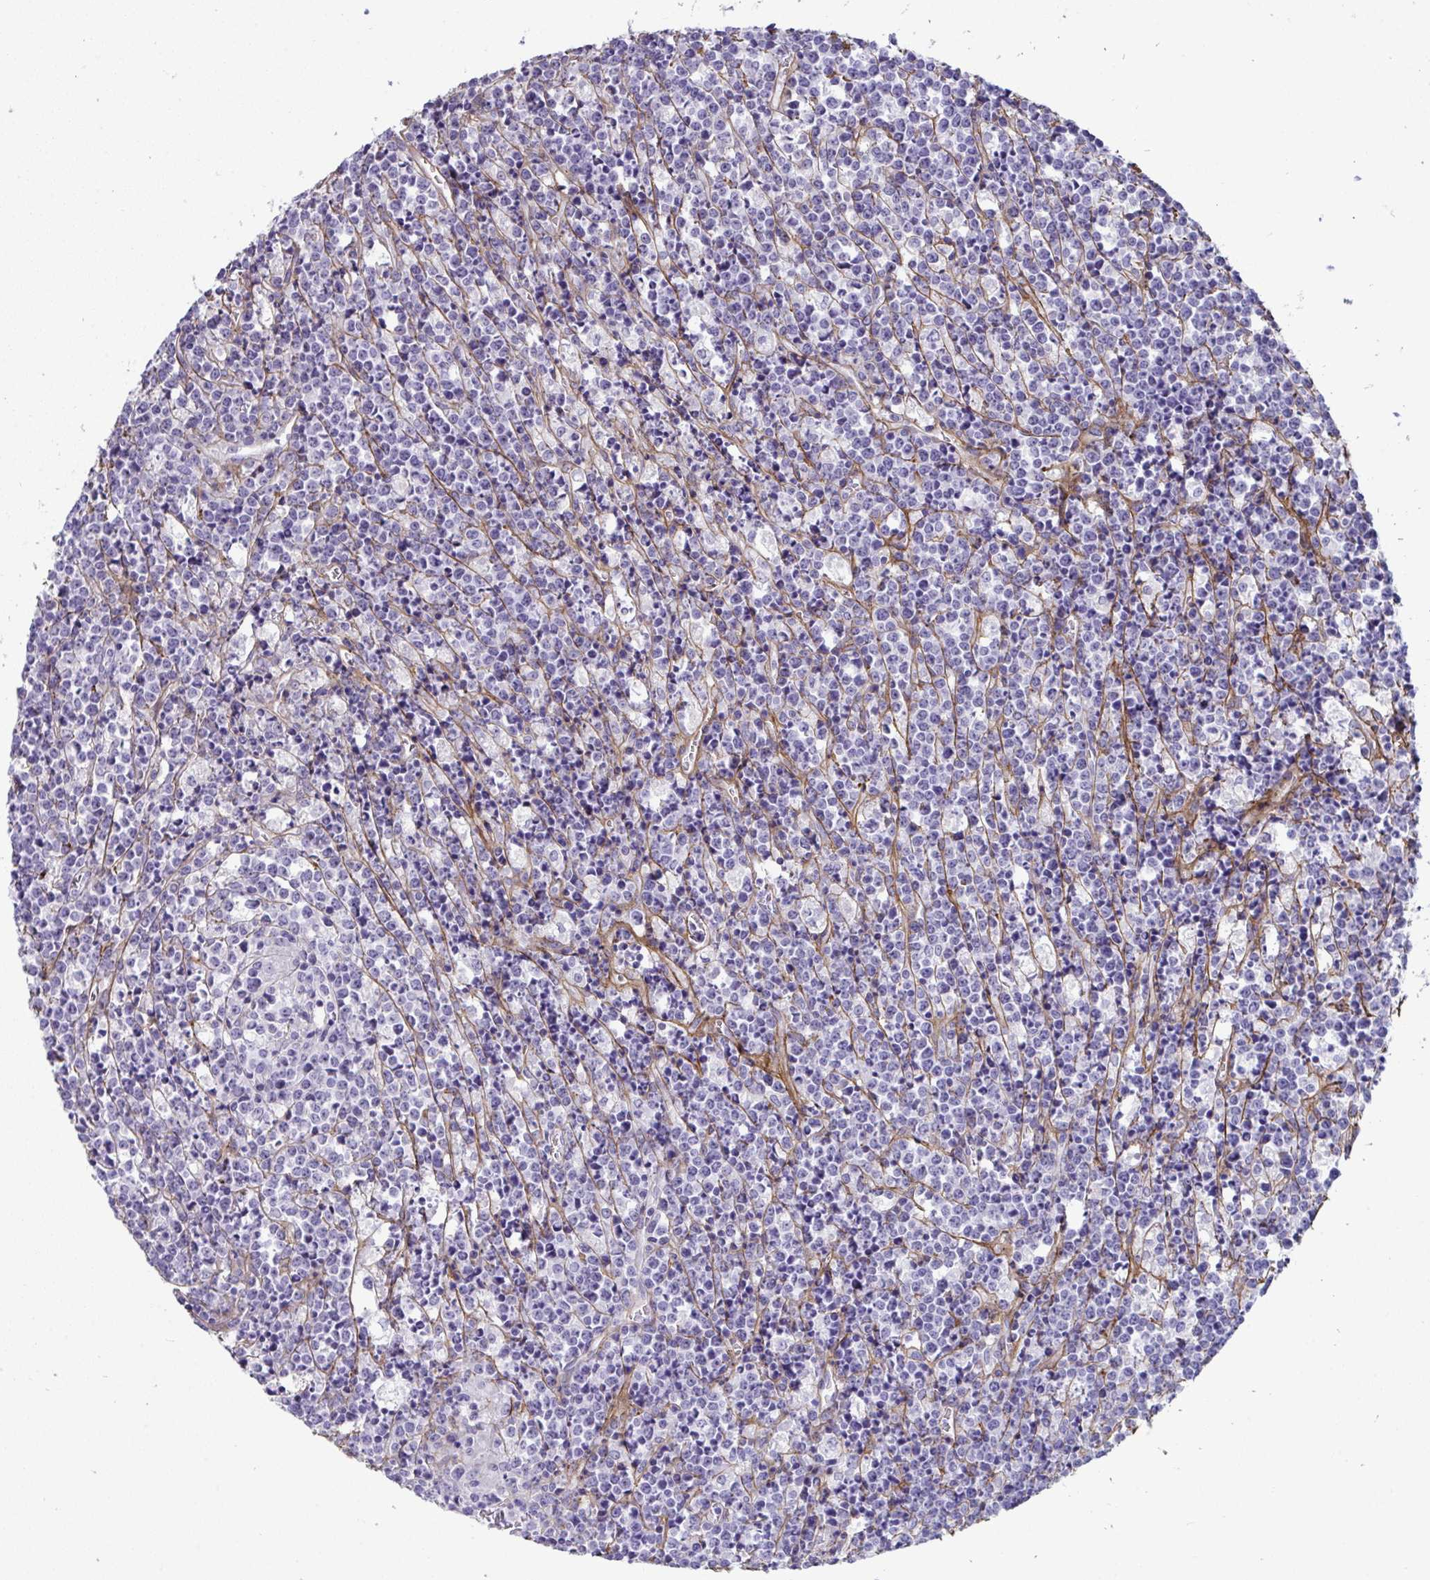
{"staining": {"intensity": "negative", "quantity": "none", "location": "none"}, "tissue": "lymphoma", "cell_type": "Tumor cells", "image_type": "cancer", "snomed": [{"axis": "morphology", "description": "Malignant lymphoma, non-Hodgkin's type, High grade"}, {"axis": "topography", "description": "Ovary"}], "caption": "This is an immunohistochemistry (IHC) image of high-grade malignant lymphoma, non-Hodgkin's type. There is no positivity in tumor cells.", "gene": "LHFPL6", "patient": {"sex": "female", "age": 56}}